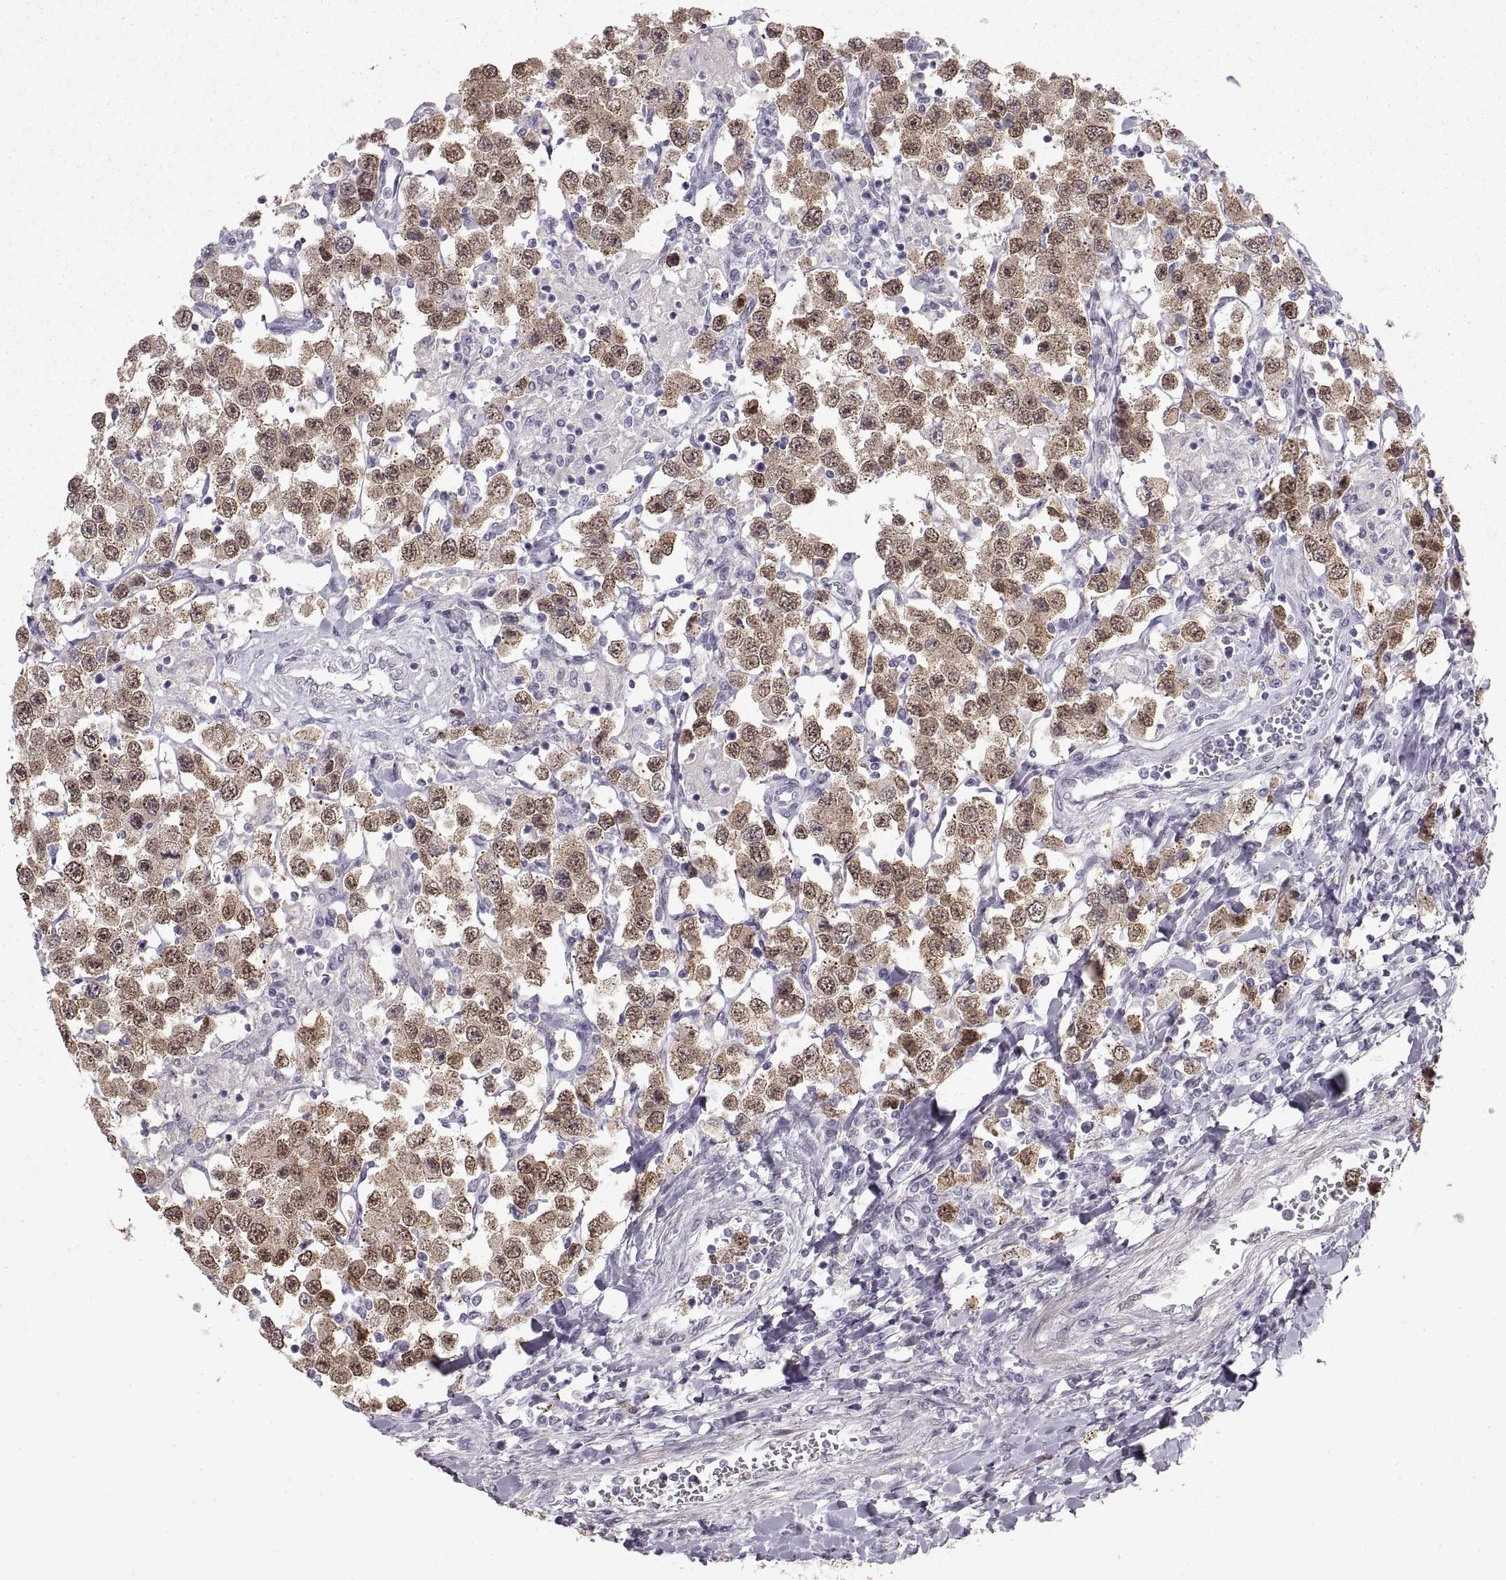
{"staining": {"intensity": "moderate", "quantity": ">75%", "location": "cytoplasmic/membranous,nuclear"}, "tissue": "testis cancer", "cell_type": "Tumor cells", "image_type": "cancer", "snomed": [{"axis": "morphology", "description": "Seminoma, NOS"}, {"axis": "topography", "description": "Testis"}], "caption": "The micrograph reveals staining of seminoma (testis), revealing moderate cytoplasmic/membranous and nuclear protein staining (brown color) within tumor cells. Immunohistochemistry stains the protein in brown and the nuclei are stained blue.", "gene": "NANOS3", "patient": {"sex": "male", "age": 45}}